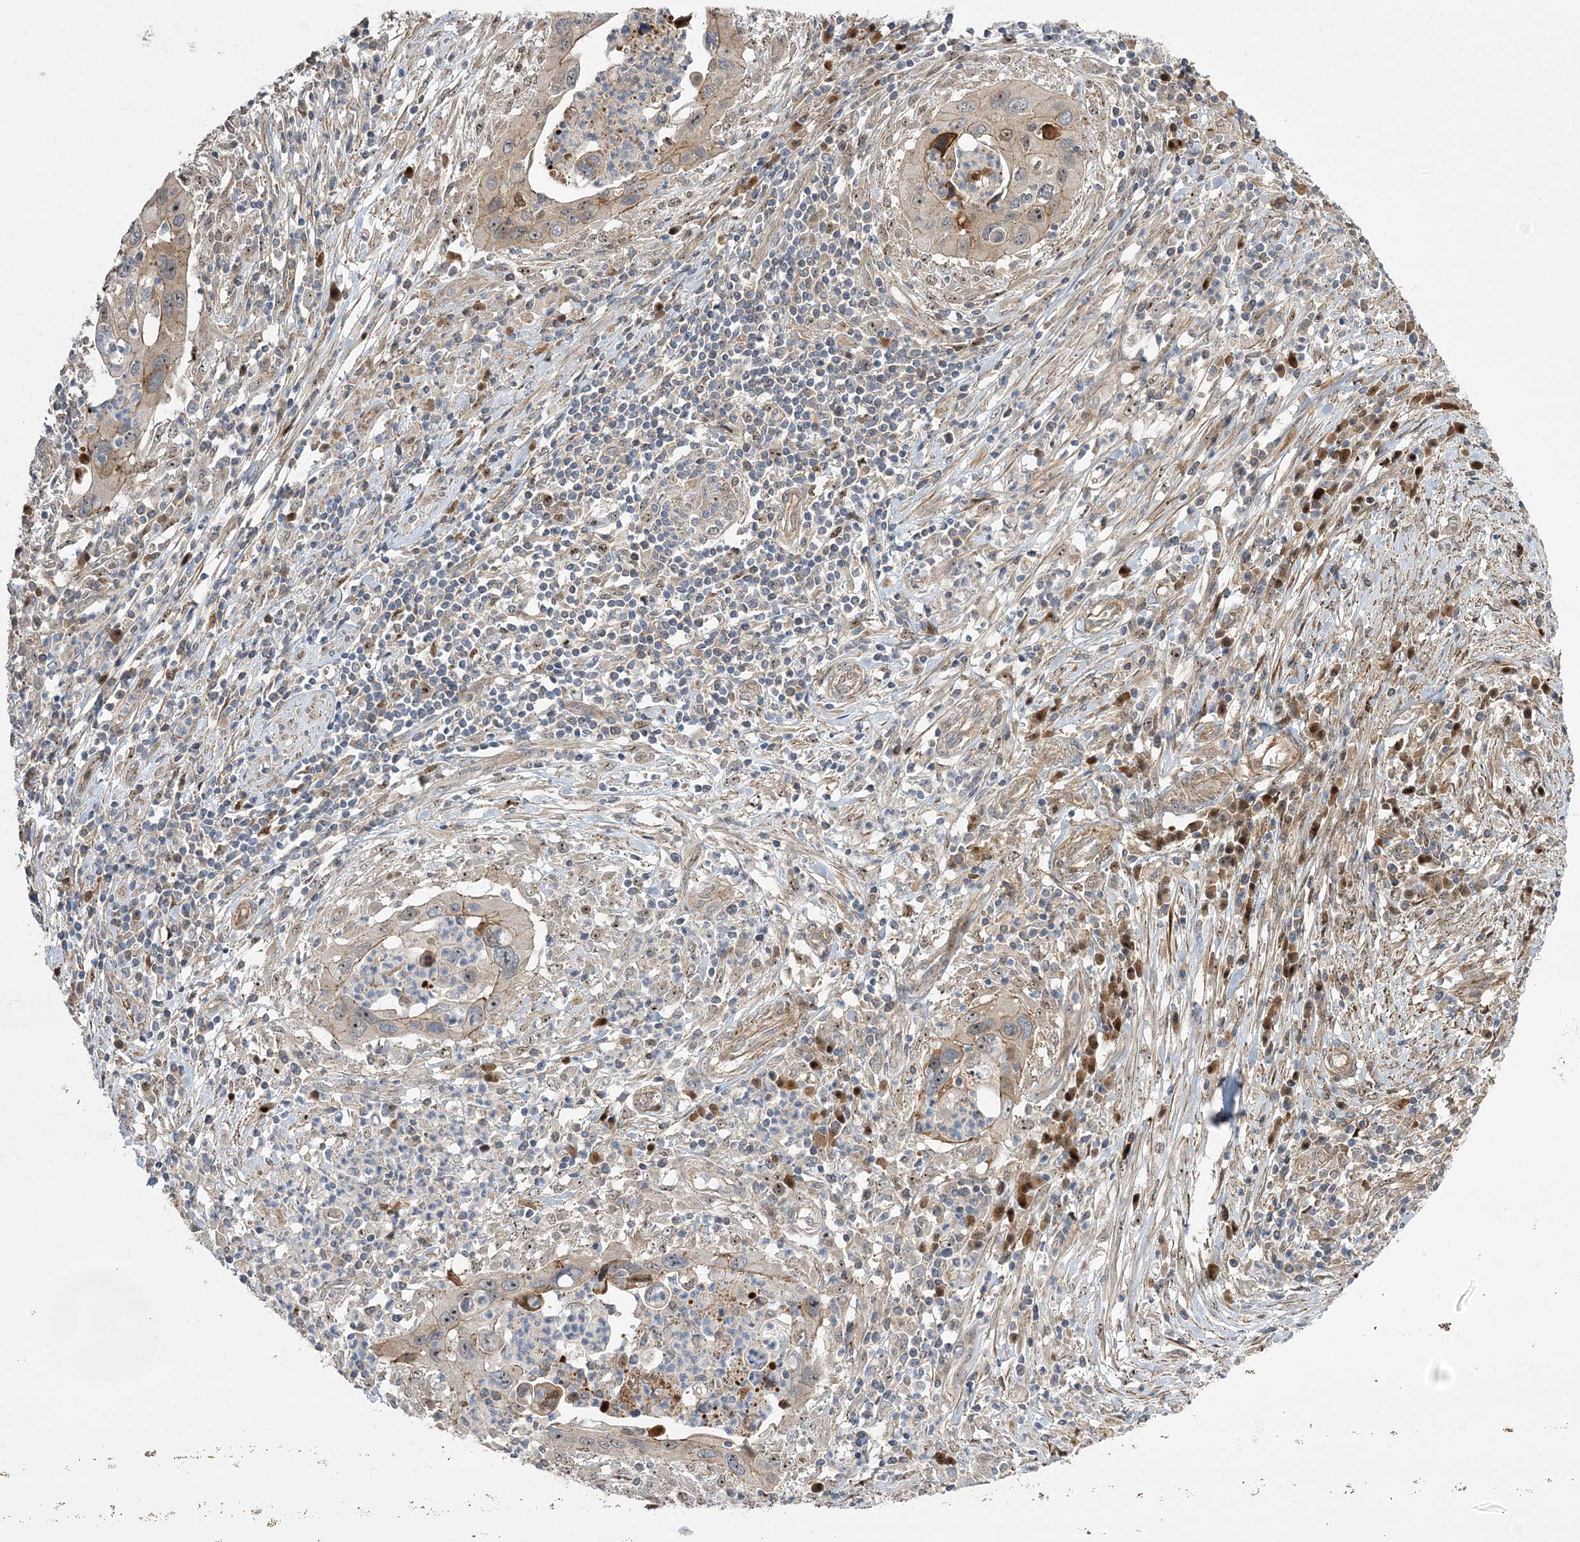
{"staining": {"intensity": "moderate", "quantity": "<25%", "location": "cytoplasmic/membranous"}, "tissue": "cervical cancer", "cell_type": "Tumor cells", "image_type": "cancer", "snomed": [{"axis": "morphology", "description": "Squamous cell carcinoma, NOS"}, {"axis": "topography", "description": "Cervix"}], "caption": "Cervical cancer stained with DAB IHC demonstrates low levels of moderate cytoplasmic/membranous staining in about <25% of tumor cells.", "gene": "NPM3", "patient": {"sex": "female", "age": 38}}